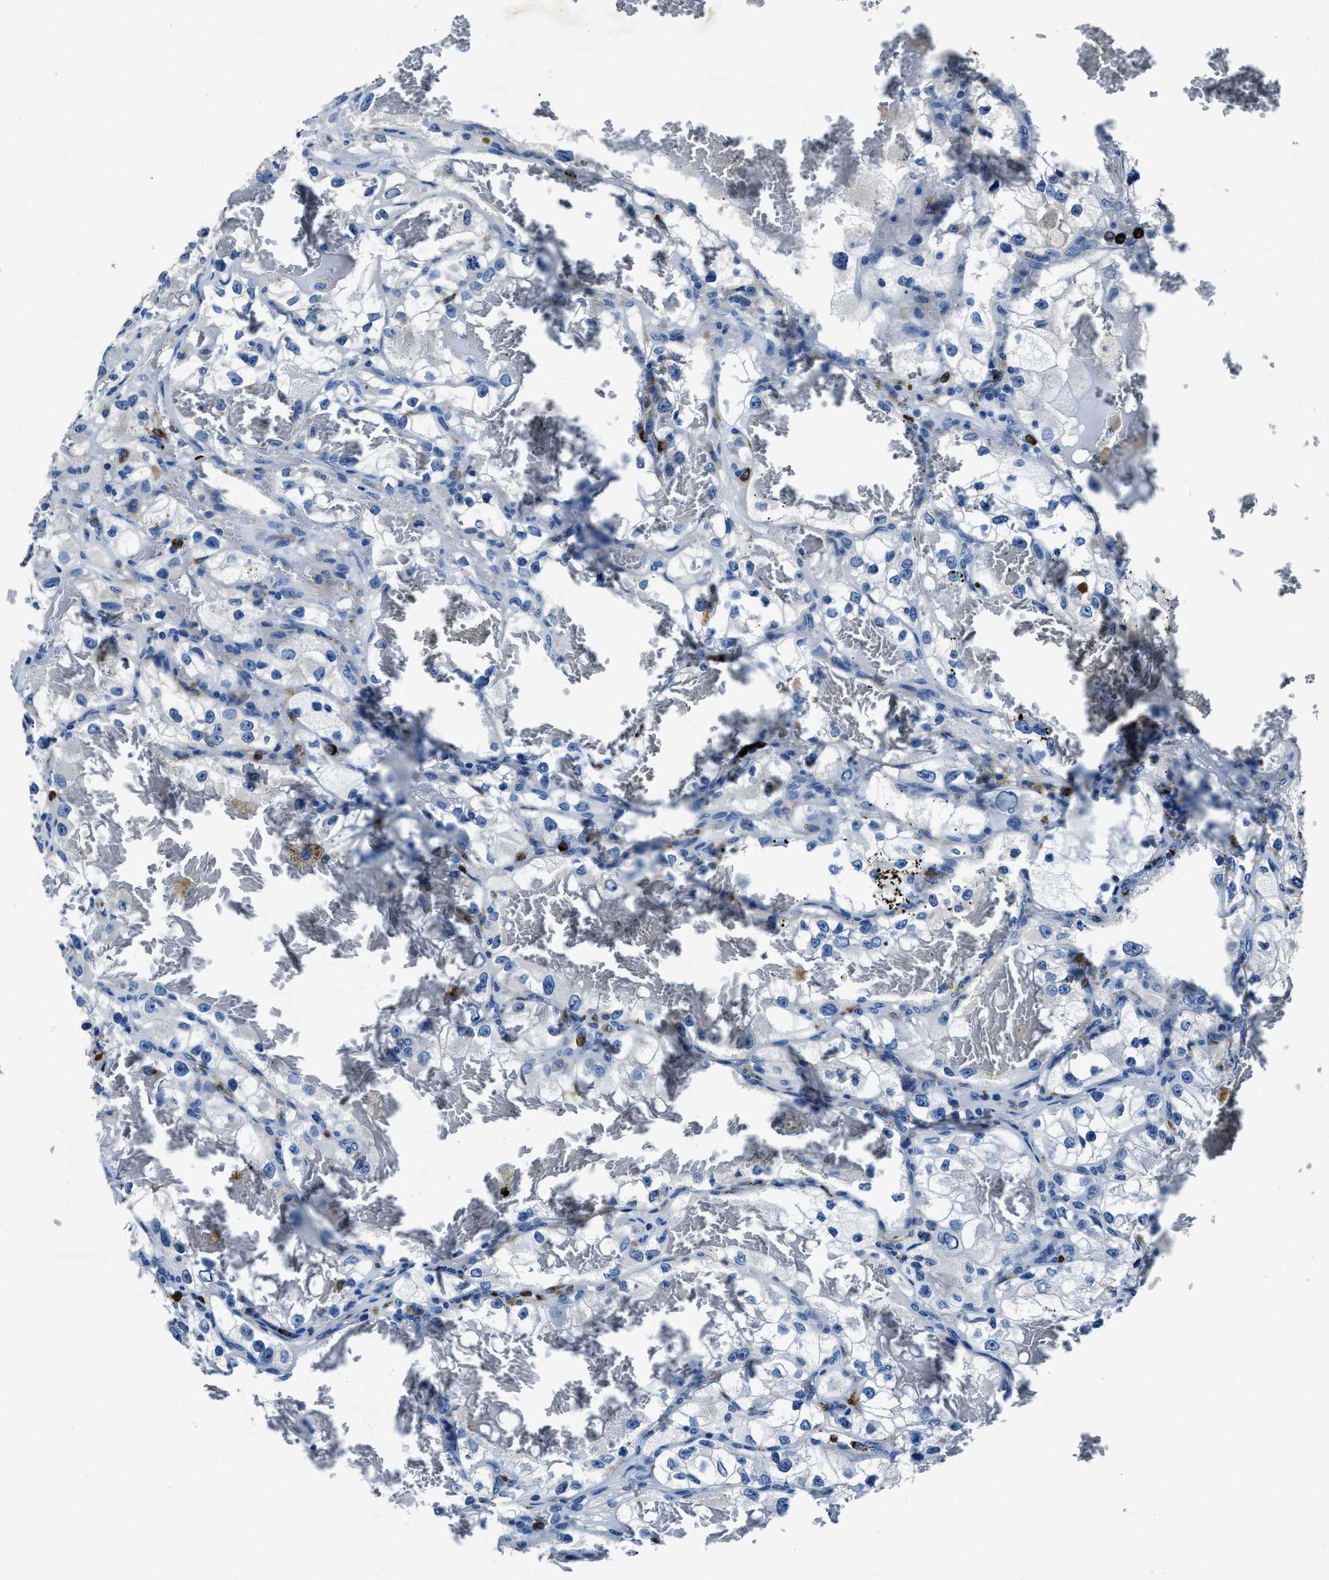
{"staining": {"intensity": "negative", "quantity": "none", "location": "none"}, "tissue": "renal cancer", "cell_type": "Tumor cells", "image_type": "cancer", "snomed": [{"axis": "morphology", "description": "Adenocarcinoma, NOS"}, {"axis": "topography", "description": "Kidney"}], "caption": "Renal adenocarcinoma was stained to show a protein in brown. There is no significant positivity in tumor cells.", "gene": "FGL2", "patient": {"sex": "female", "age": 57}}